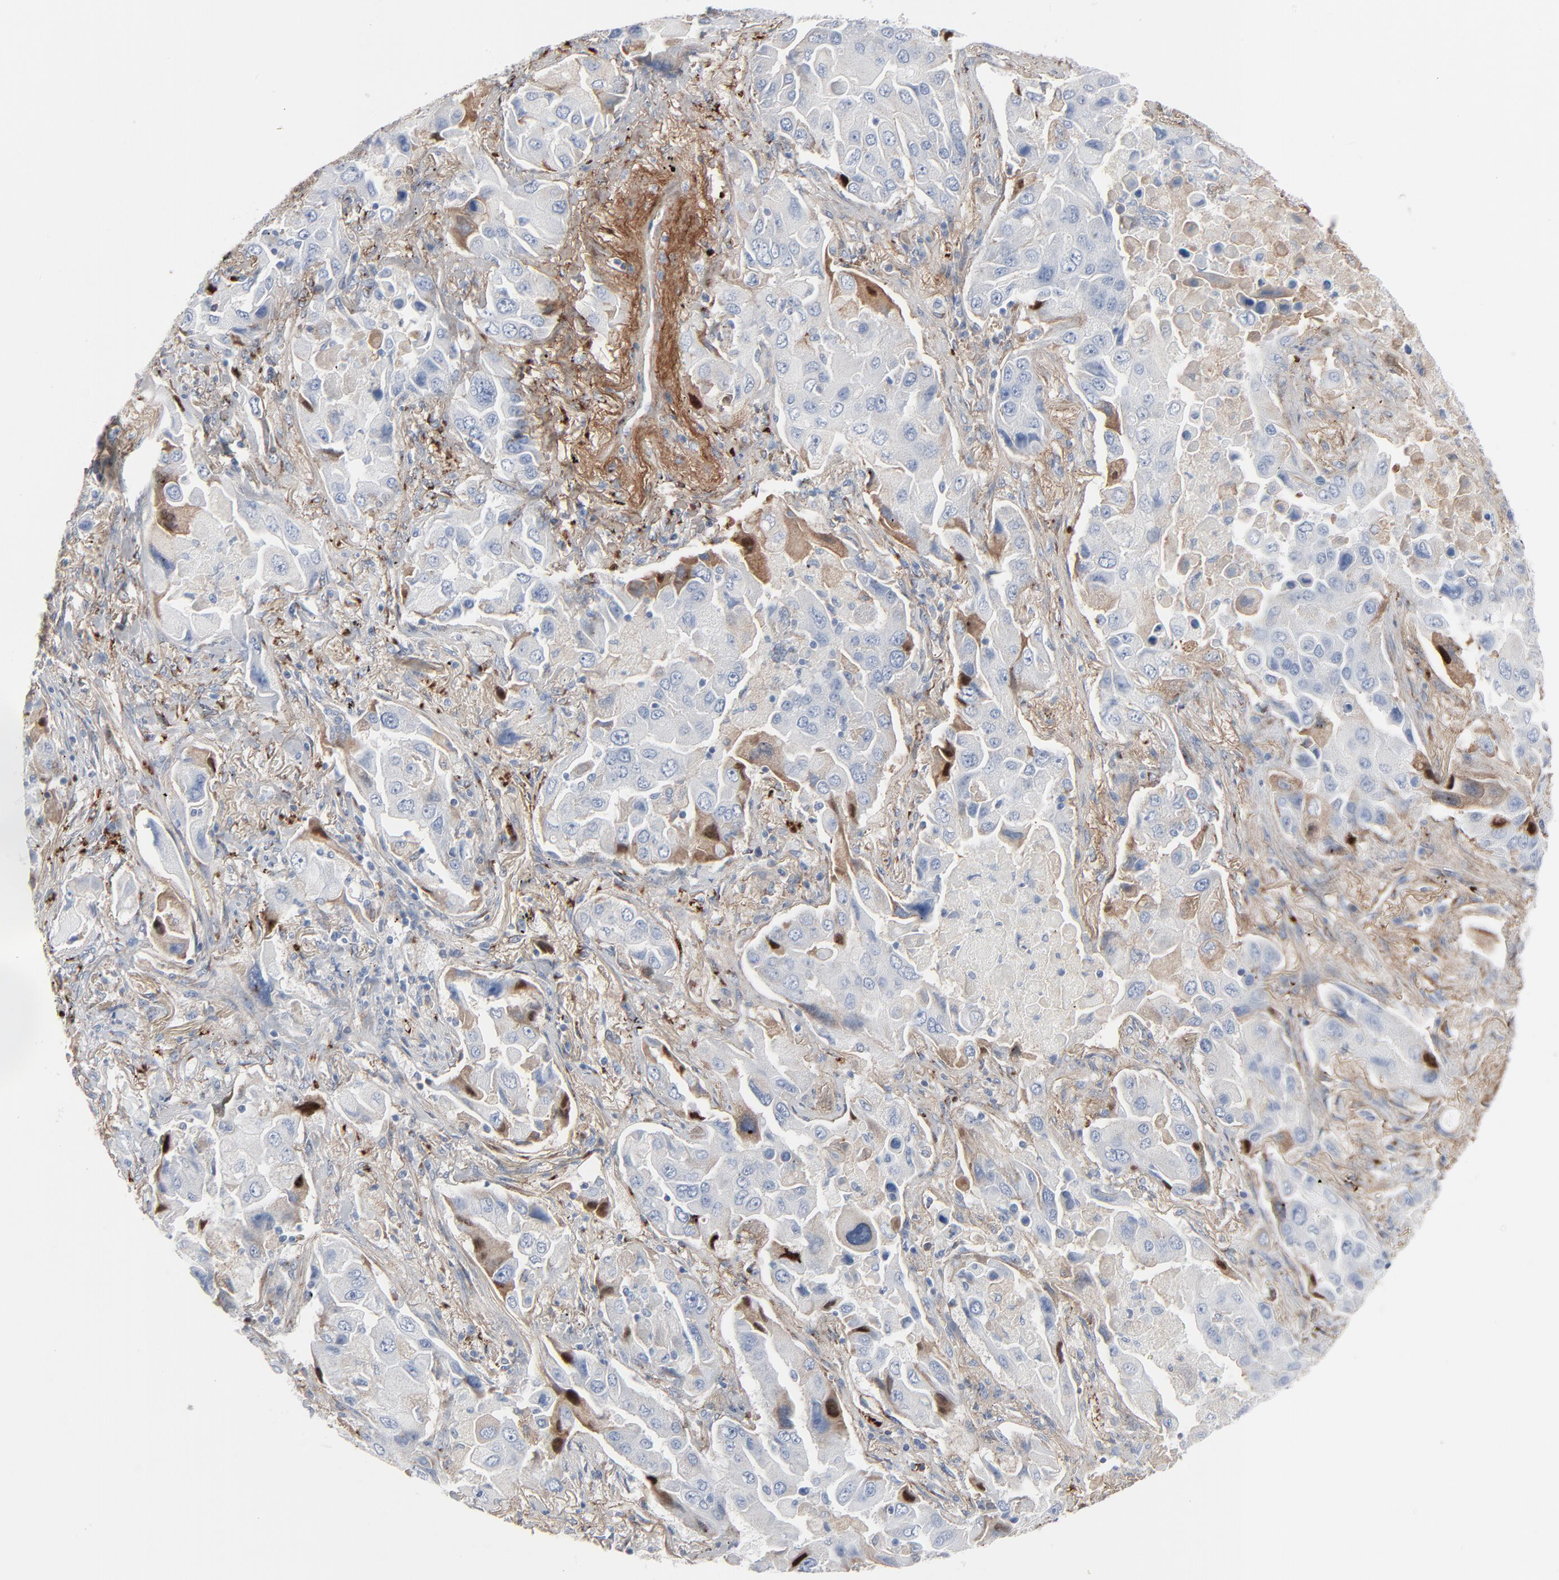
{"staining": {"intensity": "moderate", "quantity": "<25%", "location": "cytoplasmic/membranous"}, "tissue": "lung cancer", "cell_type": "Tumor cells", "image_type": "cancer", "snomed": [{"axis": "morphology", "description": "Adenocarcinoma, NOS"}, {"axis": "topography", "description": "Lung"}], "caption": "A high-resolution micrograph shows IHC staining of lung cancer (adenocarcinoma), which reveals moderate cytoplasmic/membranous expression in about <25% of tumor cells. The protein is shown in brown color, while the nuclei are stained blue.", "gene": "BGN", "patient": {"sex": "female", "age": 65}}